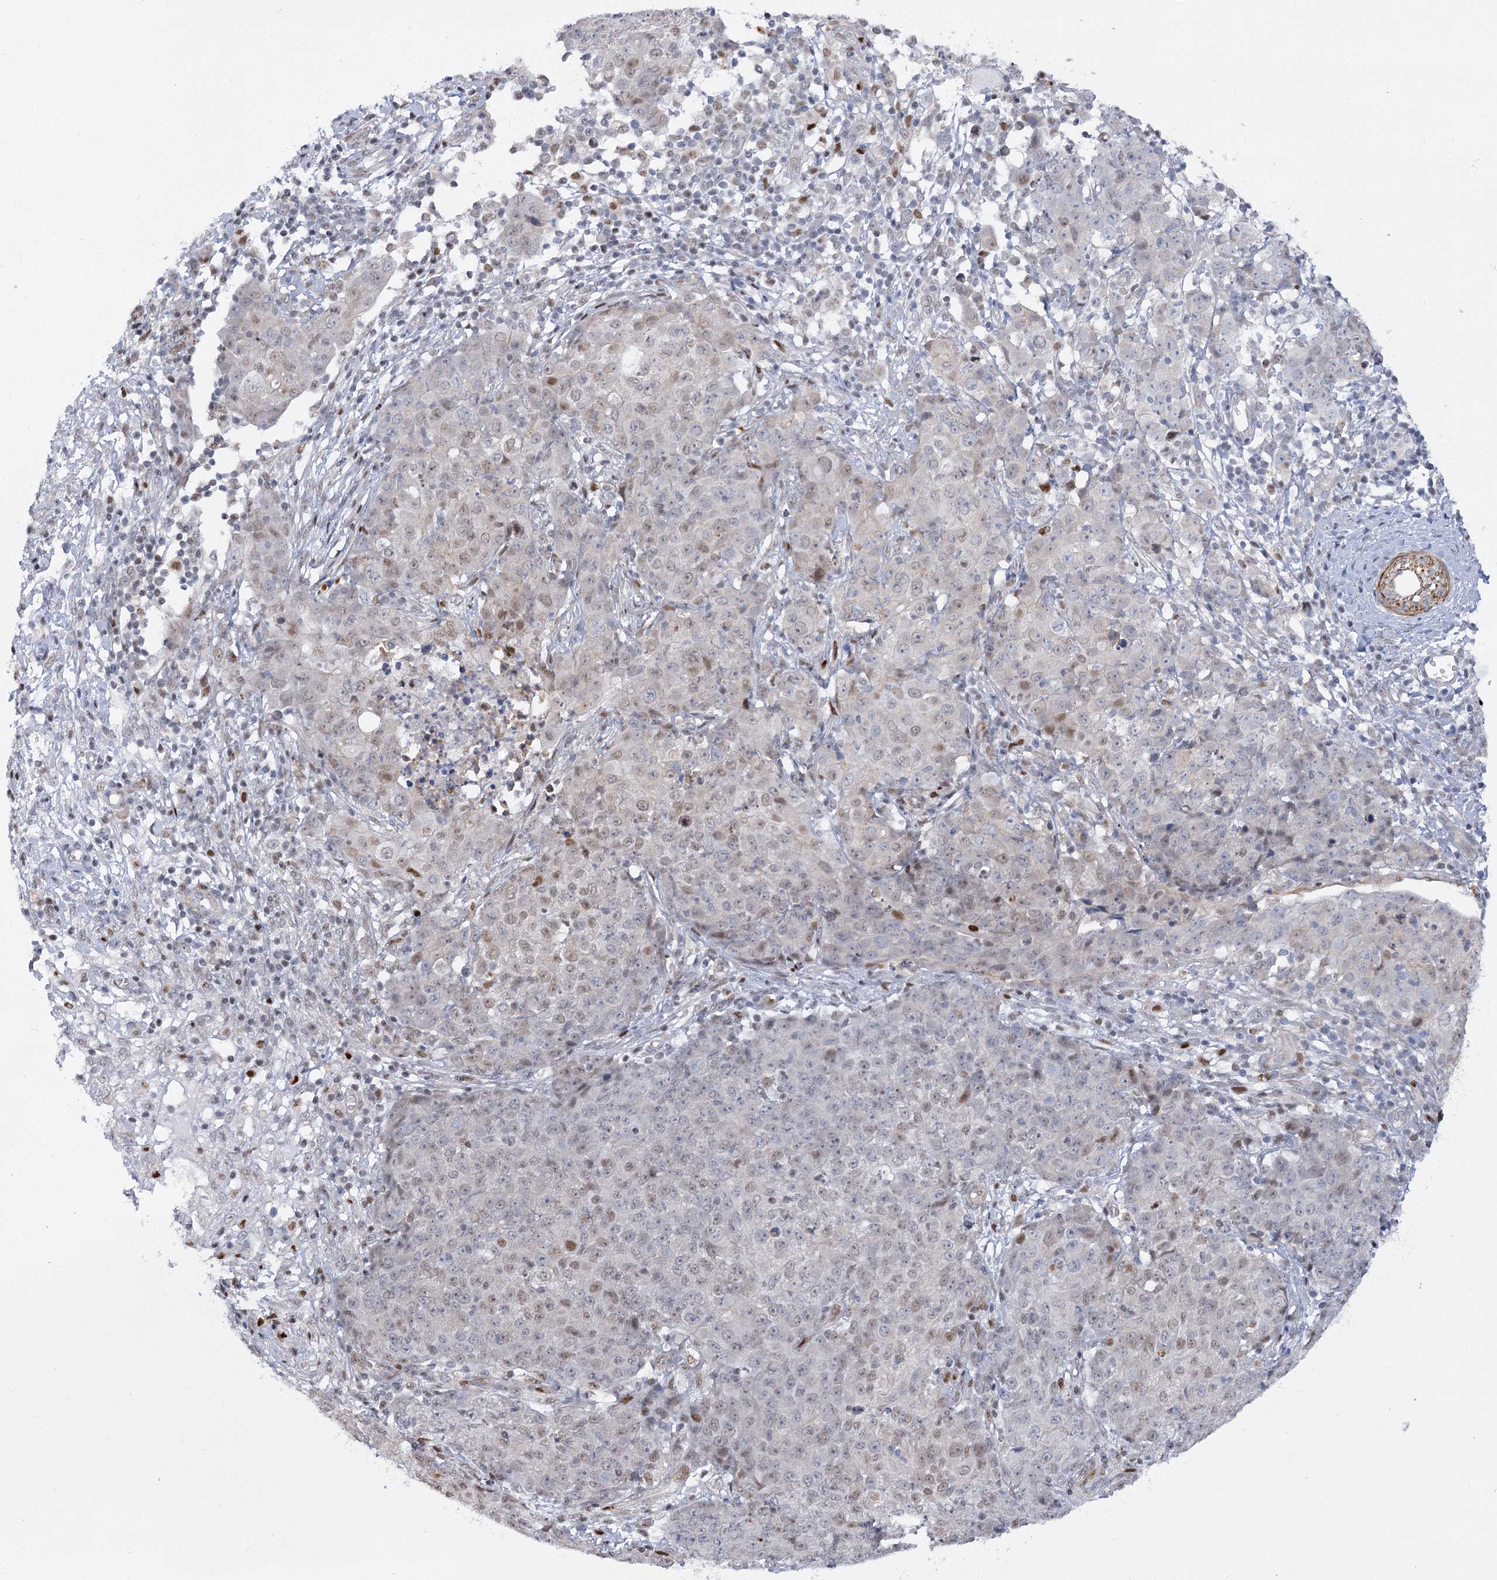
{"staining": {"intensity": "weak", "quantity": "25%-75%", "location": "nuclear"}, "tissue": "ovarian cancer", "cell_type": "Tumor cells", "image_type": "cancer", "snomed": [{"axis": "morphology", "description": "Carcinoma, endometroid"}, {"axis": "topography", "description": "Ovary"}], "caption": "Immunohistochemical staining of human ovarian endometroid carcinoma reveals low levels of weak nuclear expression in about 25%-75% of tumor cells.", "gene": "ARSI", "patient": {"sex": "female", "age": 42}}